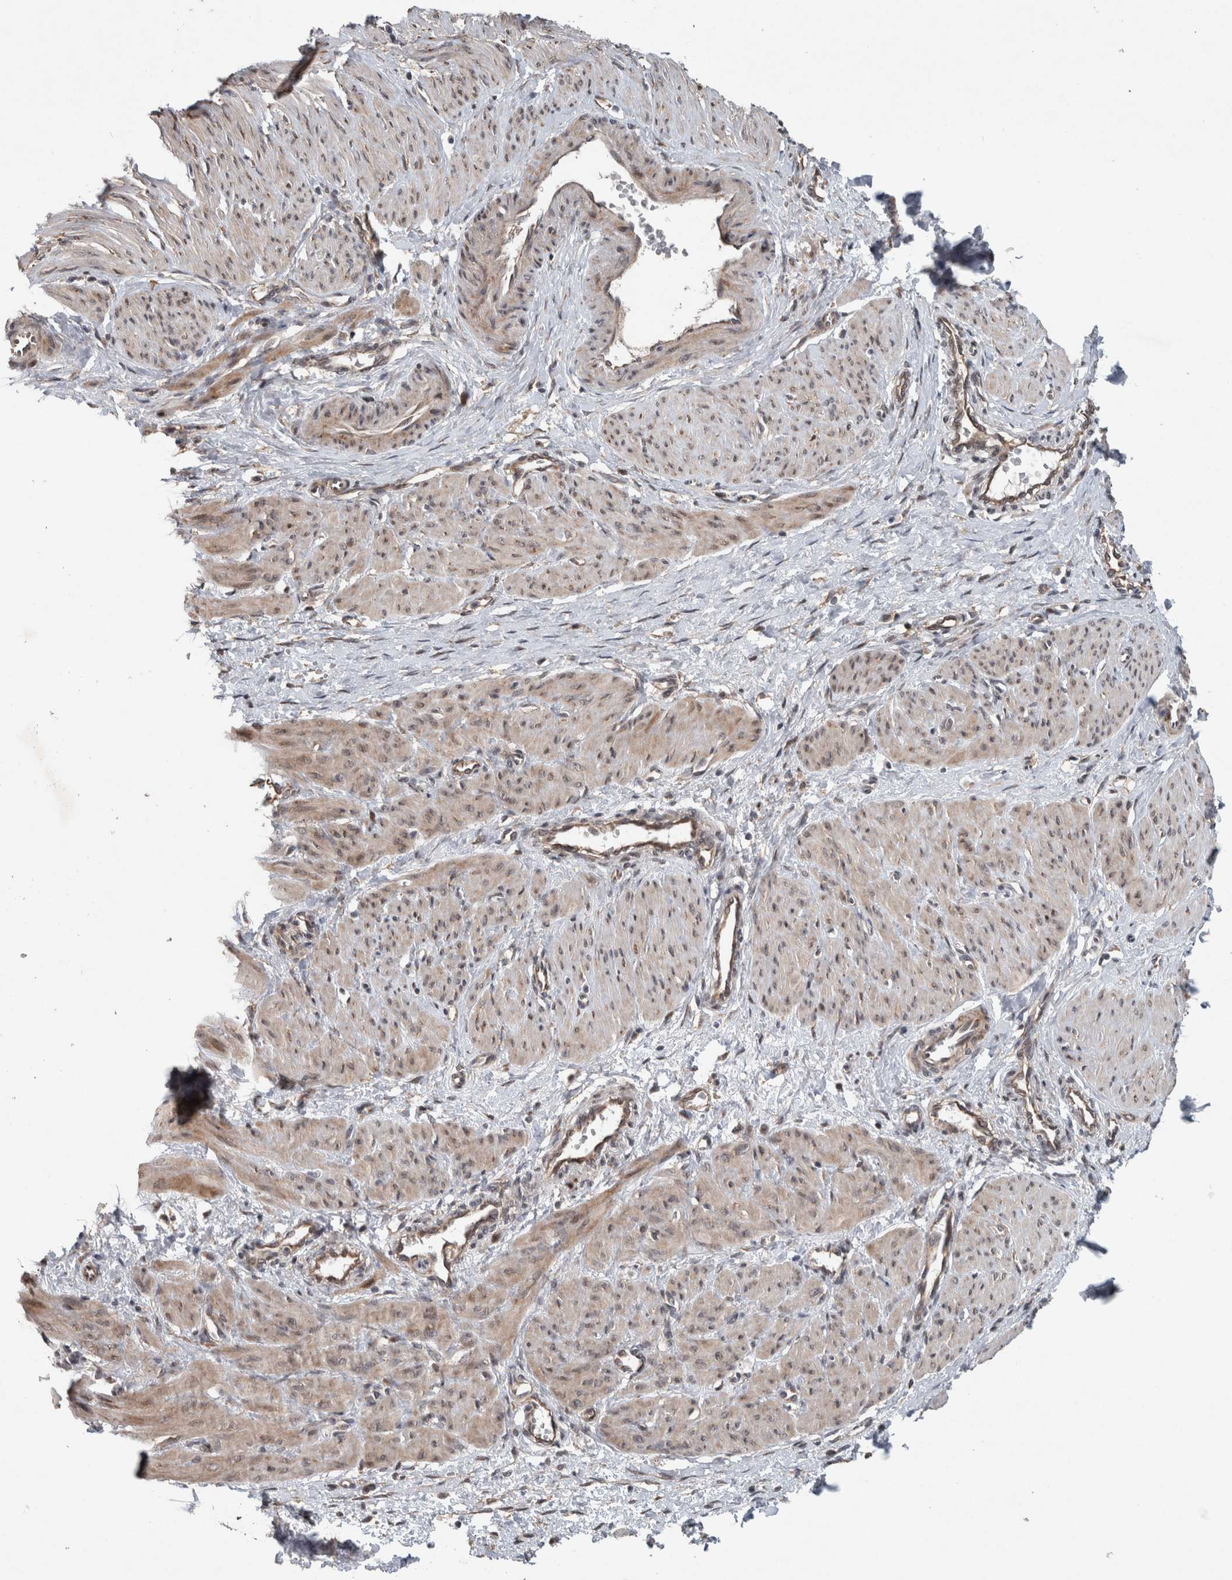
{"staining": {"intensity": "weak", "quantity": ">75%", "location": "cytoplasmic/membranous"}, "tissue": "smooth muscle", "cell_type": "Smooth muscle cells", "image_type": "normal", "snomed": [{"axis": "morphology", "description": "Normal tissue, NOS"}, {"axis": "topography", "description": "Endometrium"}], "caption": "A micrograph showing weak cytoplasmic/membranous positivity in about >75% of smooth muscle cells in unremarkable smooth muscle, as visualized by brown immunohistochemical staining.", "gene": "GIMAP6", "patient": {"sex": "female", "age": 33}}